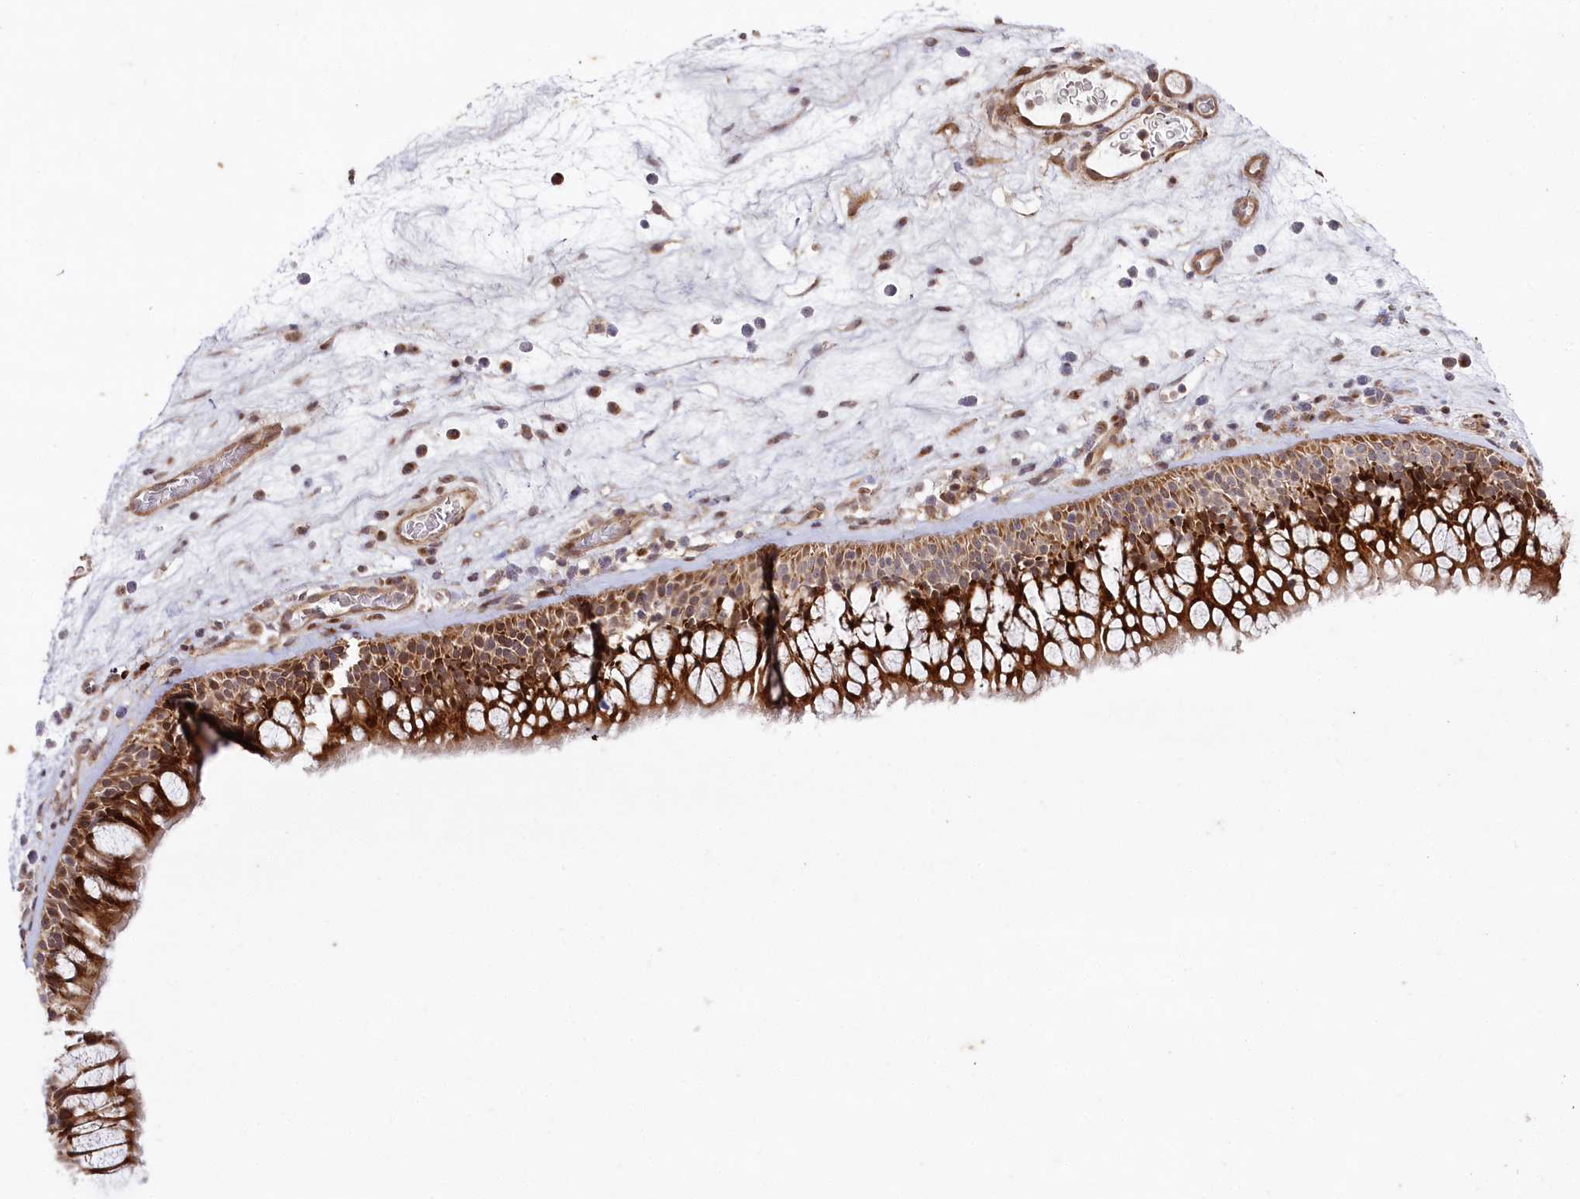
{"staining": {"intensity": "strong", "quantity": ">75%", "location": "cytoplasmic/membranous"}, "tissue": "nasopharynx", "cell_type": "Respiratory epithelial cells", "image_type": "normal", "snomed": [{"axis": "morphology", "description": "Normal tissue, NOS"}, {"axis": "morphology", "description": "Inflammation, NOS"}, {"axis": "morphology", "description": "Malignant melanoma, Metastatic site"}, {"axis": "topography", "description": "Nasopharynx"}], "caption": "Strong cytoplasmic/membranous staining is seen in approximately >75% of respiratory epithelial cells in benign nasopharynx. (IHC, brightfield microscopy, high magnification).", "gene": "PHLDB1", "patient": {"sex": "male", "age": 70}}